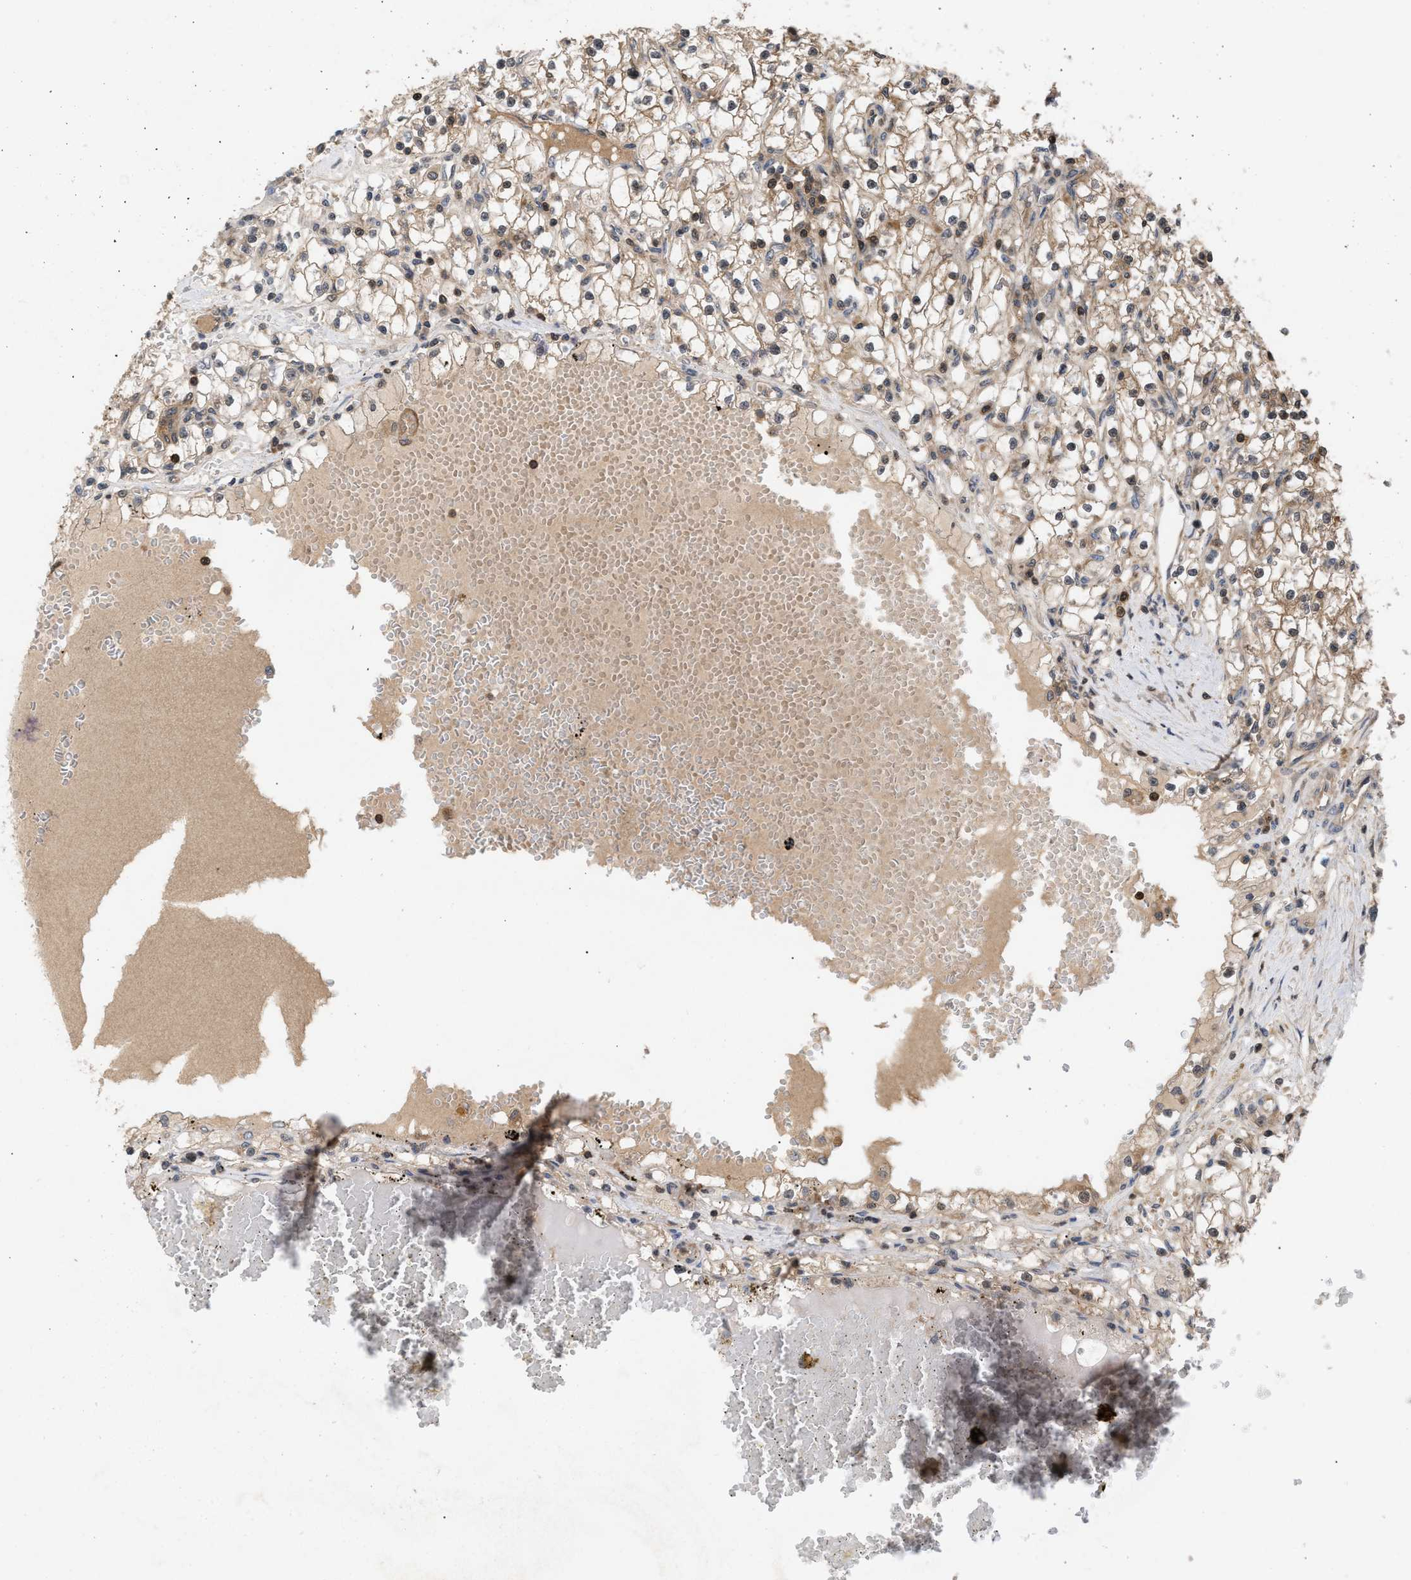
{"staining": {"intensity": "moderate", "quantity": ">75%", "location": "cytoplasmic/membranous"}, "tissue": "renal cancer", "cell_type": "Tumor cells", "image_type": "cancer", "snomed": [{"axis": "morphology", "description": "Adenocarcinoma, NOS"}, {"axis": "topography", "description": "Kidney"}], "caption": "Immunohistochemistry of human renal cancer (adenocarcinoma) shows medium levels of moderate cytoplasmic/membranous staining in approximately >75% of tumor cells. The protein of interest is shown in brown color, while the nuclei are stained blue.", "gene": "GLOD4", "patient": {"sex": "male", "age": 56}}